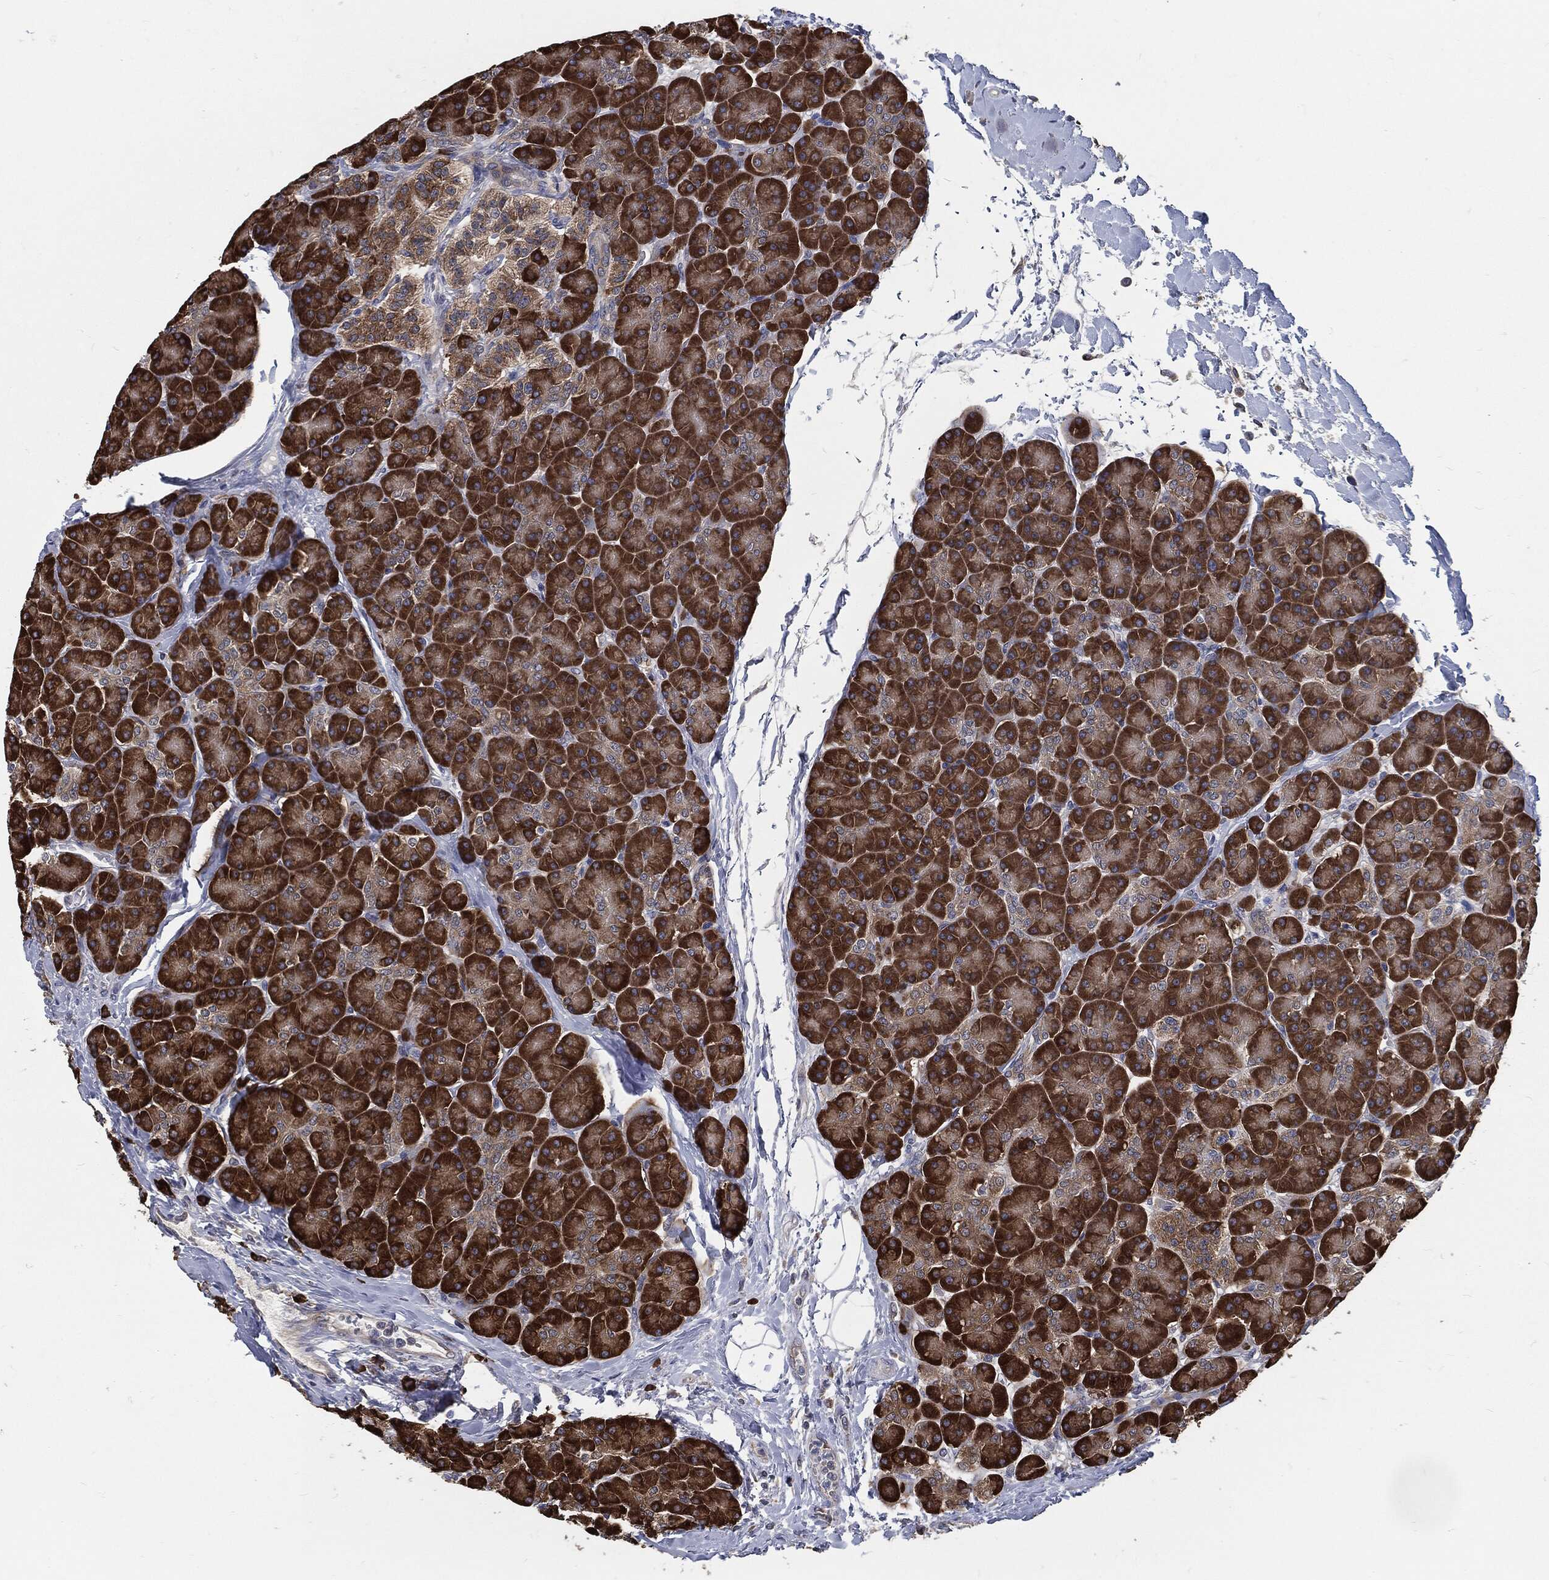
{"staining": {"intensity": "strong", "quantity": ">75%", "location": "cytoplasmic/membranous"}, "tissue": "pancreas", "cell_type": "Exocrine glandular cells", "image_type": "normal", "snomed": [{"axis": "morphology", "description": "Normal tissue, NOS"}, {"axis": "topography", "description": "Pancreas"}], "caption": "Immunohistochemical staining of unremarkable human pancreas shows >75% levels of strong cytoplasmic/membranous protein positivity in approximately >75% of exocrine glandular cells.", "gene": "PRDX4", "patient": {"sex": "female", "age": 44}}